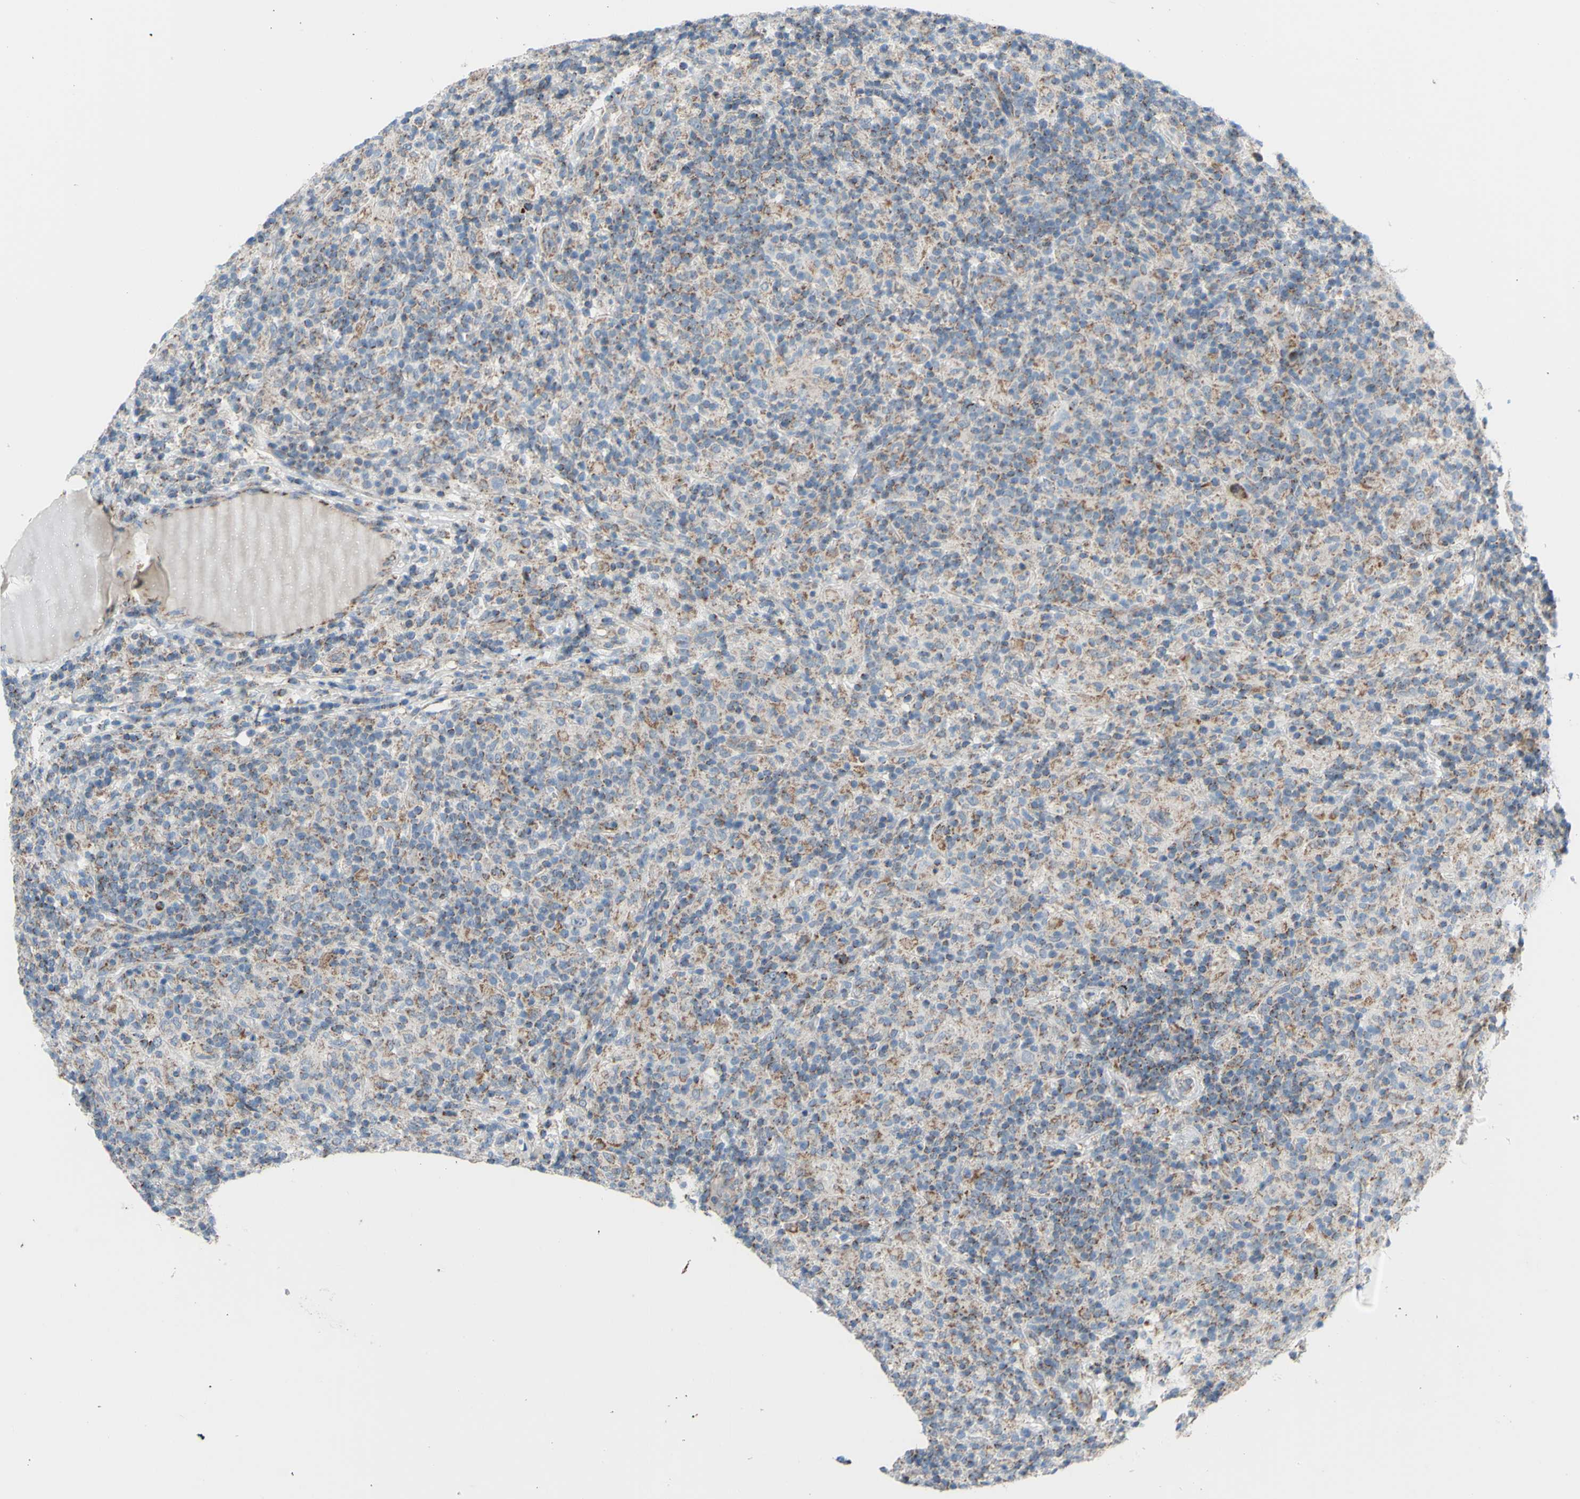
{"staining": {"intensity": "weak", "quantity": "25%-75%", "location": "cytoplasmic/membranous"}, "tissue": "lymphoma", "cell_type": "Tumor cells", "image_type": "cancer", "snomed": [{"axis": "morphology", "description": "Hodgkin's disease, NOS"}, {"axis": "topography", "description": "Lymph node"}], "caption": "IHC image of neoplastic tissue: human lymphoma stained using immunohistochemistry shows low levels of weak protein expression localized specifically in the cytoplasmic/membranous of tumor cells, appearing as a cytoplasmic/membranous brown color.", "gene": "GLT8D1", "patient": {"sex": "male", "age": 70}}